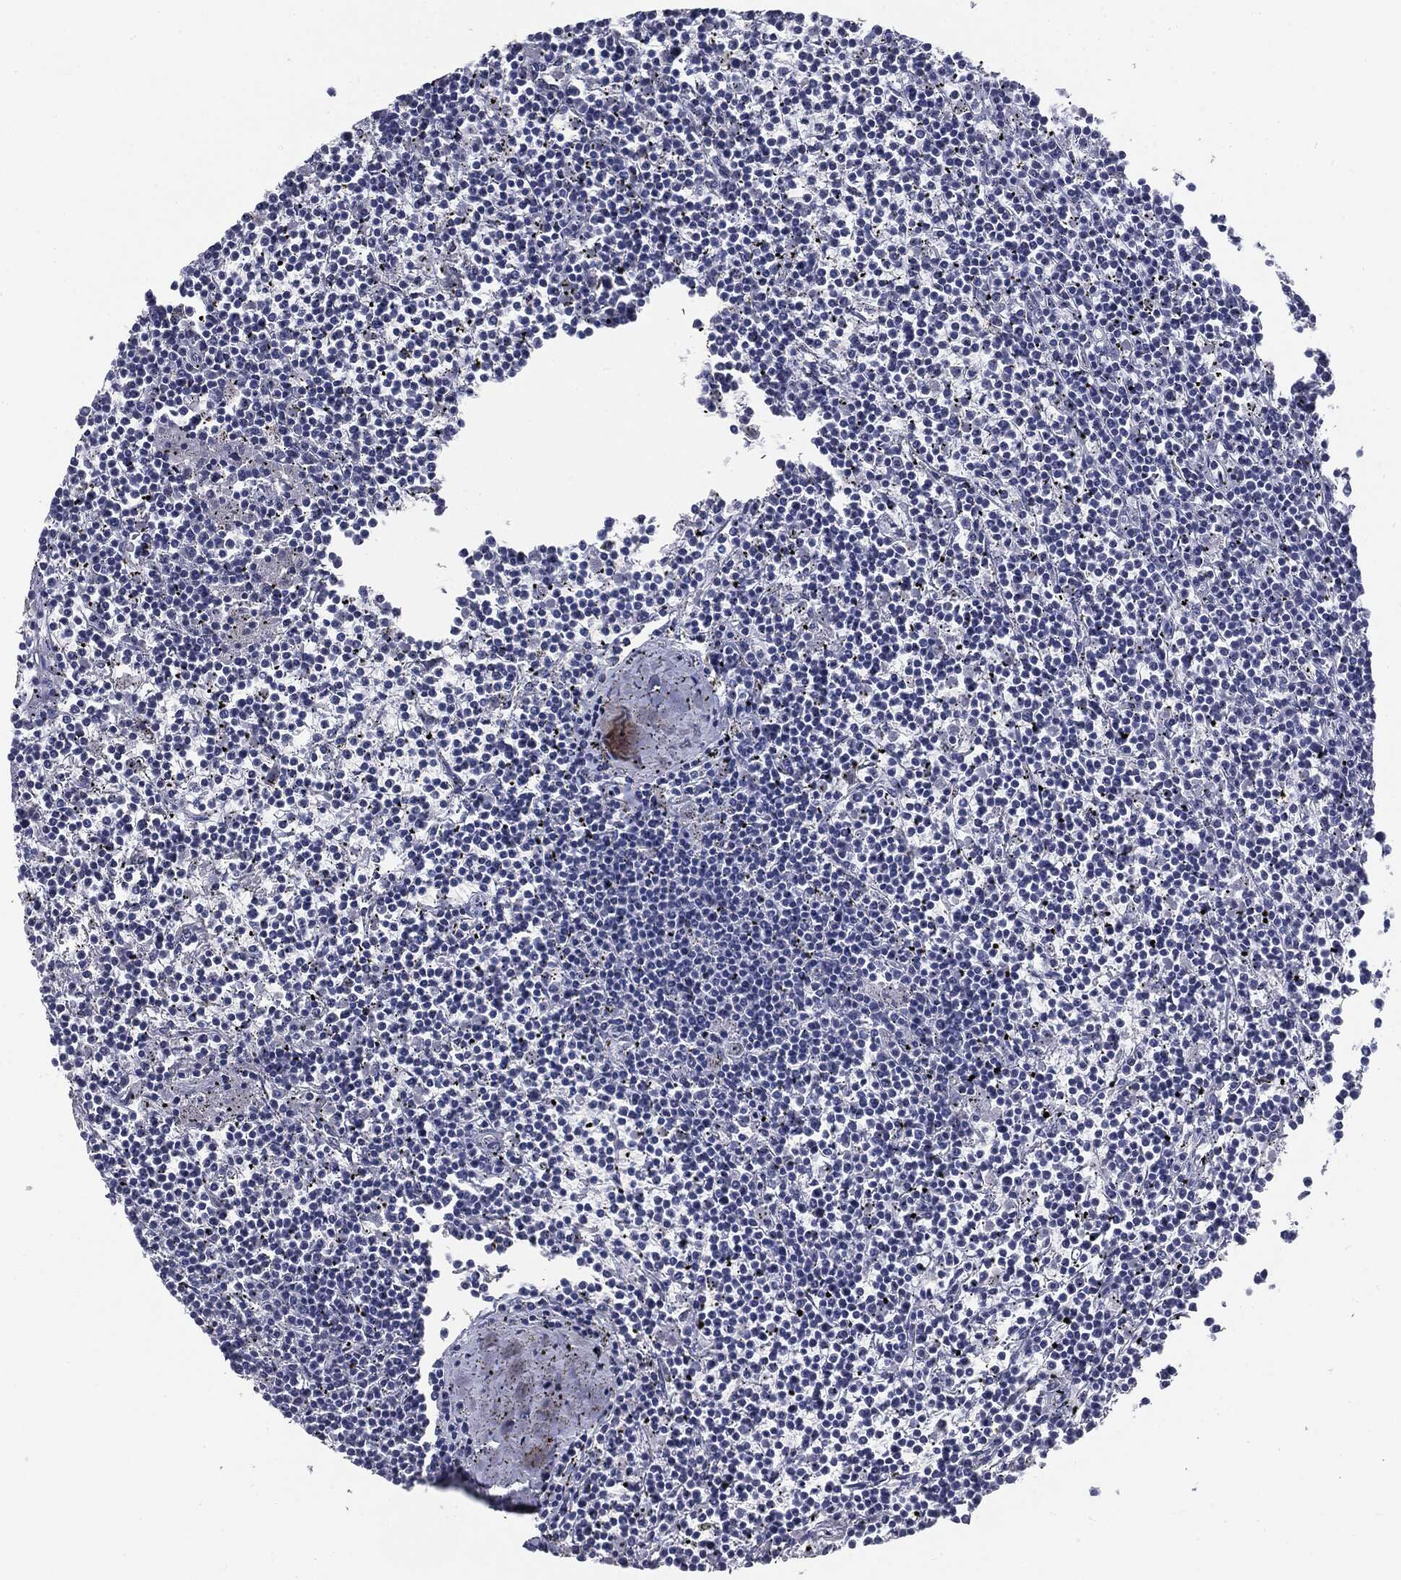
{"staining": {"intensity": "negative", "quantity": "none", "location": "none"}, "tissue": "lymphoma", "cell_type": "Tumor cells", "image_type": "cancer", "snomed": [{"axis": "morphology", "description": "Malignant lymphoma, non-Hodgkin's type, Low grade"}, {"axis": "topography", "description": "Spleen"}], "caption": "Image shows no significant protein positivity in tumor cells of lymphoma. Nuclei are stained in blue.", "gene": "MUC1", "patient": {"sex": "female", "age": 19}}